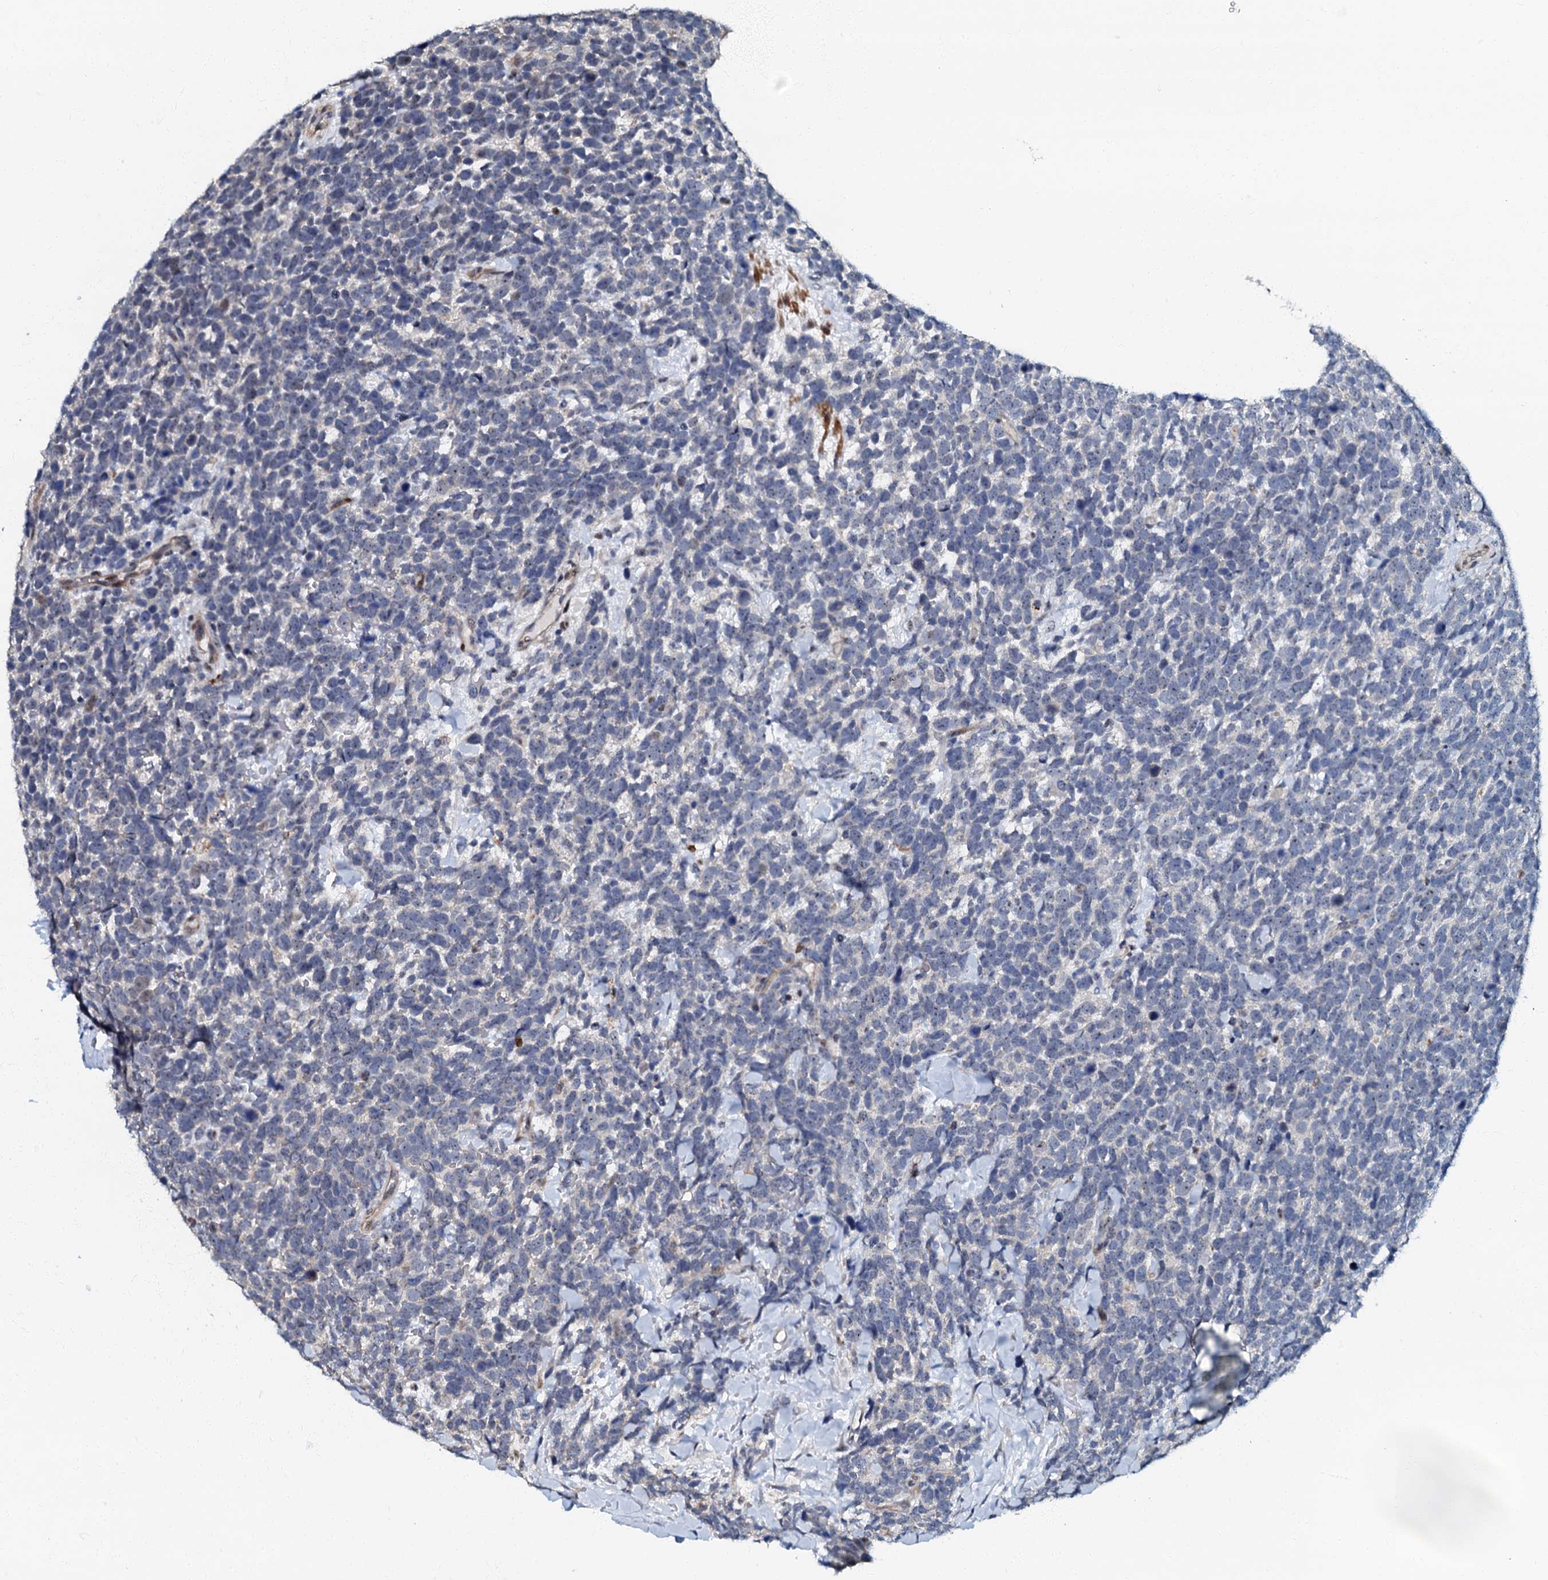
{"staining": {"intensity": "negative", "quantity": "none", "location": "none"}, "tissue": "urothelial cancer", "cell_type": "Tumor cells", "image_type": "cancer", "snomed": [{"axis": "morphology", "description": "Urothelial carcinoma, High grade"}, {"axis": "topography", "description": "Urinary bladder"}], "caption": "This is an immunohistochemistry photomicrograph of high-grade urothelial carcinoma. There is no expression in tumor cells.", "gene": "OLAH", "patient": {"sex": "female", "age": 82}}